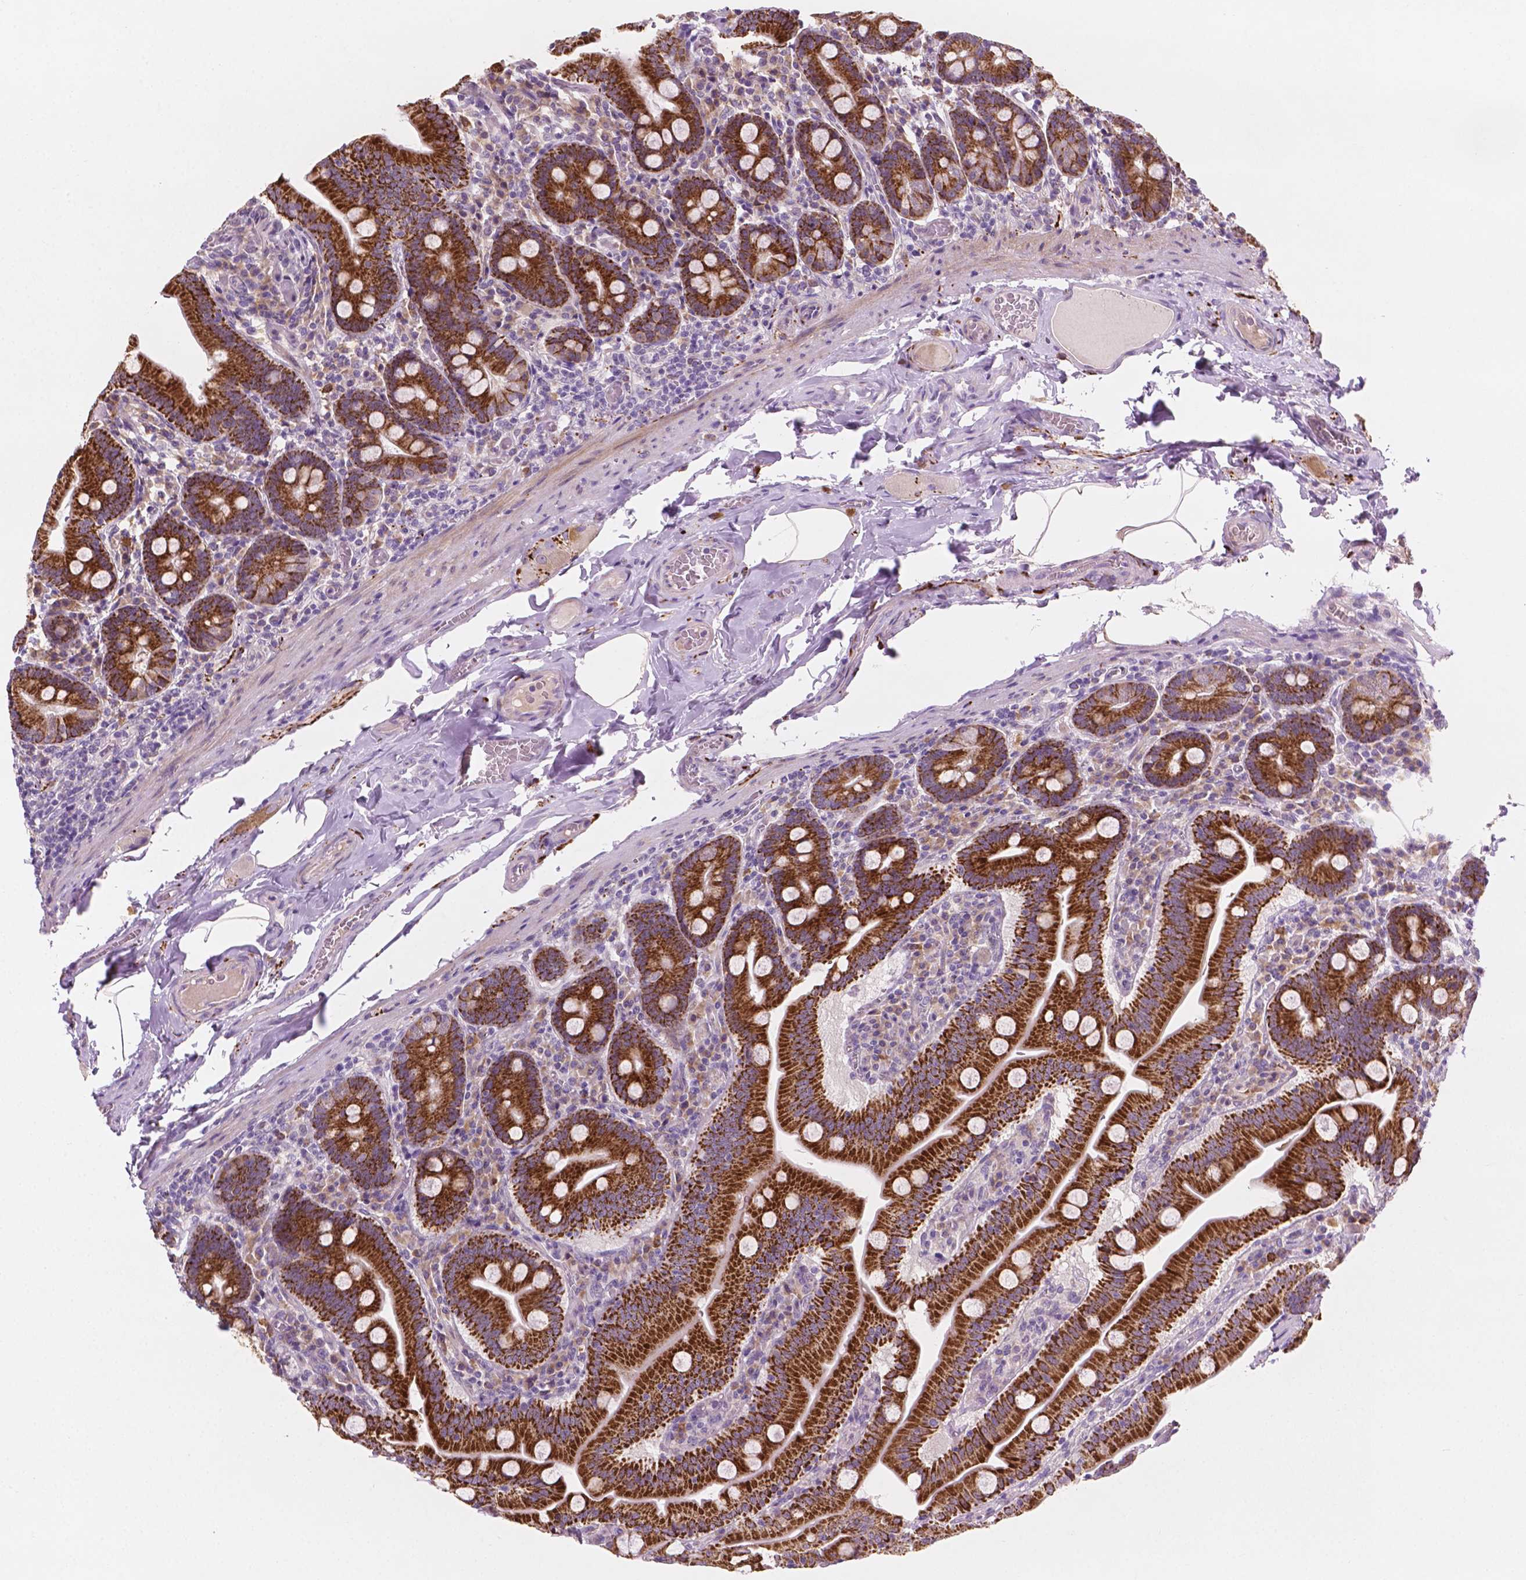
{"staining": {"intensity": "strong", "quantity": ">75%", "location": "cytoplasmic/membranous"}, "tissue": "small intestine", "cell_type": "Glandular cells", "image_type": "normal", "snomed": [{"axis": "morphology", "description": "Normal tissue, NOS"}, {"axis": "topography", "description": "Small intestine"}], "caption": "Benign small intestine reveals strong cytoplasmic/membranous expression in approximately >75% of glandular cells, visualized by immunohistochemistry. (Brightfield microscopy of DAB IHC at high magnification).", "gene": "LRP1B", "patient": {"sex": "male", "age": 37}}